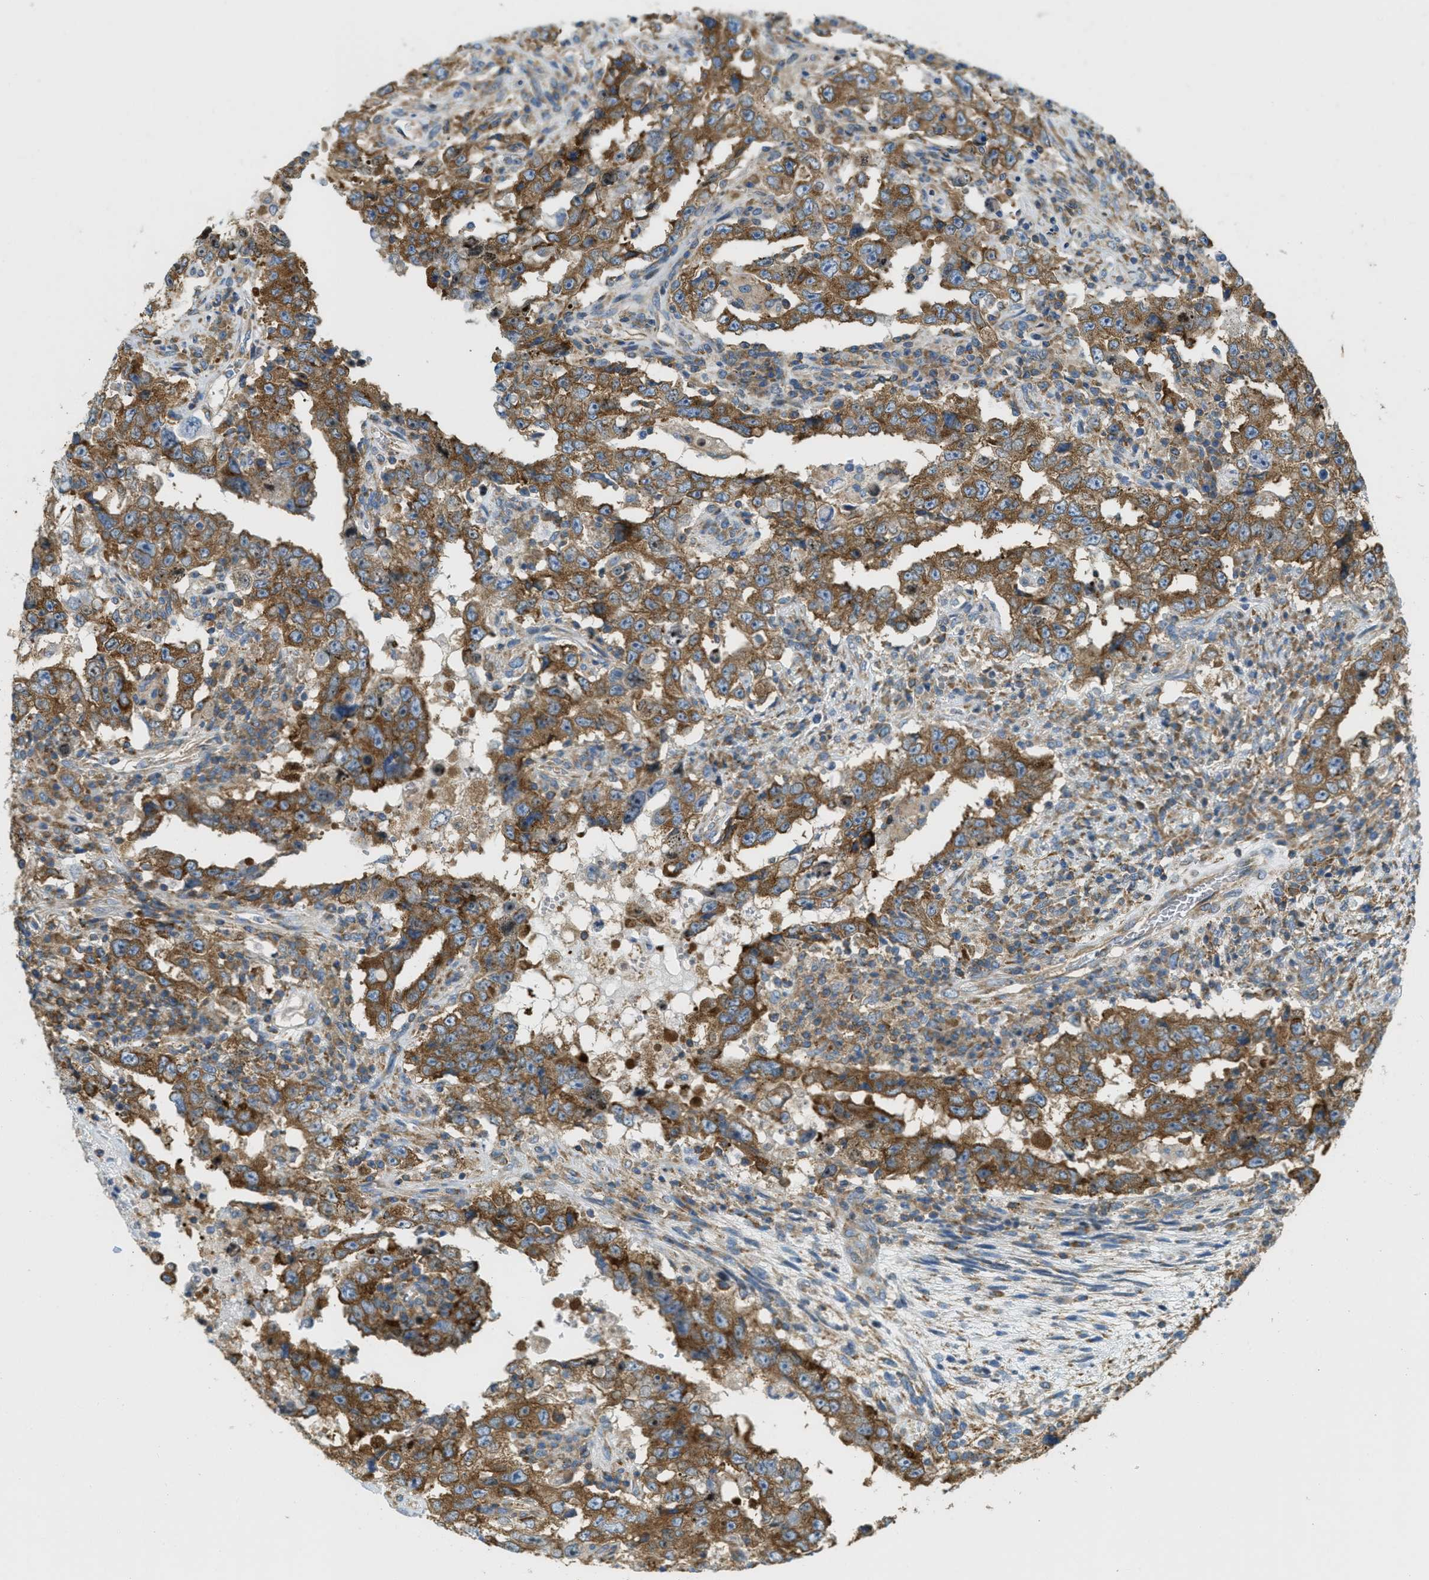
{"staining": {"intensity": "moderate", "quantity": ">75%", "location": "cytoplasmic/membranous"}, "tissue": "testis cancer", "cell_type": "Tumor cells", "image_type": "cancer", "snomed": [{"axis": "morphology", "description": "Carcinoma, Embryonal, NOS"}, {"axis": "topography", "description": "Testis"}], "caption": "Testis embryonal carcinoma stained with DAB (3,3'-diaminobenzidine) immunohistochemistry shows medium levels of moderate cytoplasmic/membranous positivity in approximately >75% of tumor cells. The protein of interest is shown in brown color, while the nuclei are stained blue.", "gene": "ABCF1", "patient": {"sex": "male", "age": 26}}